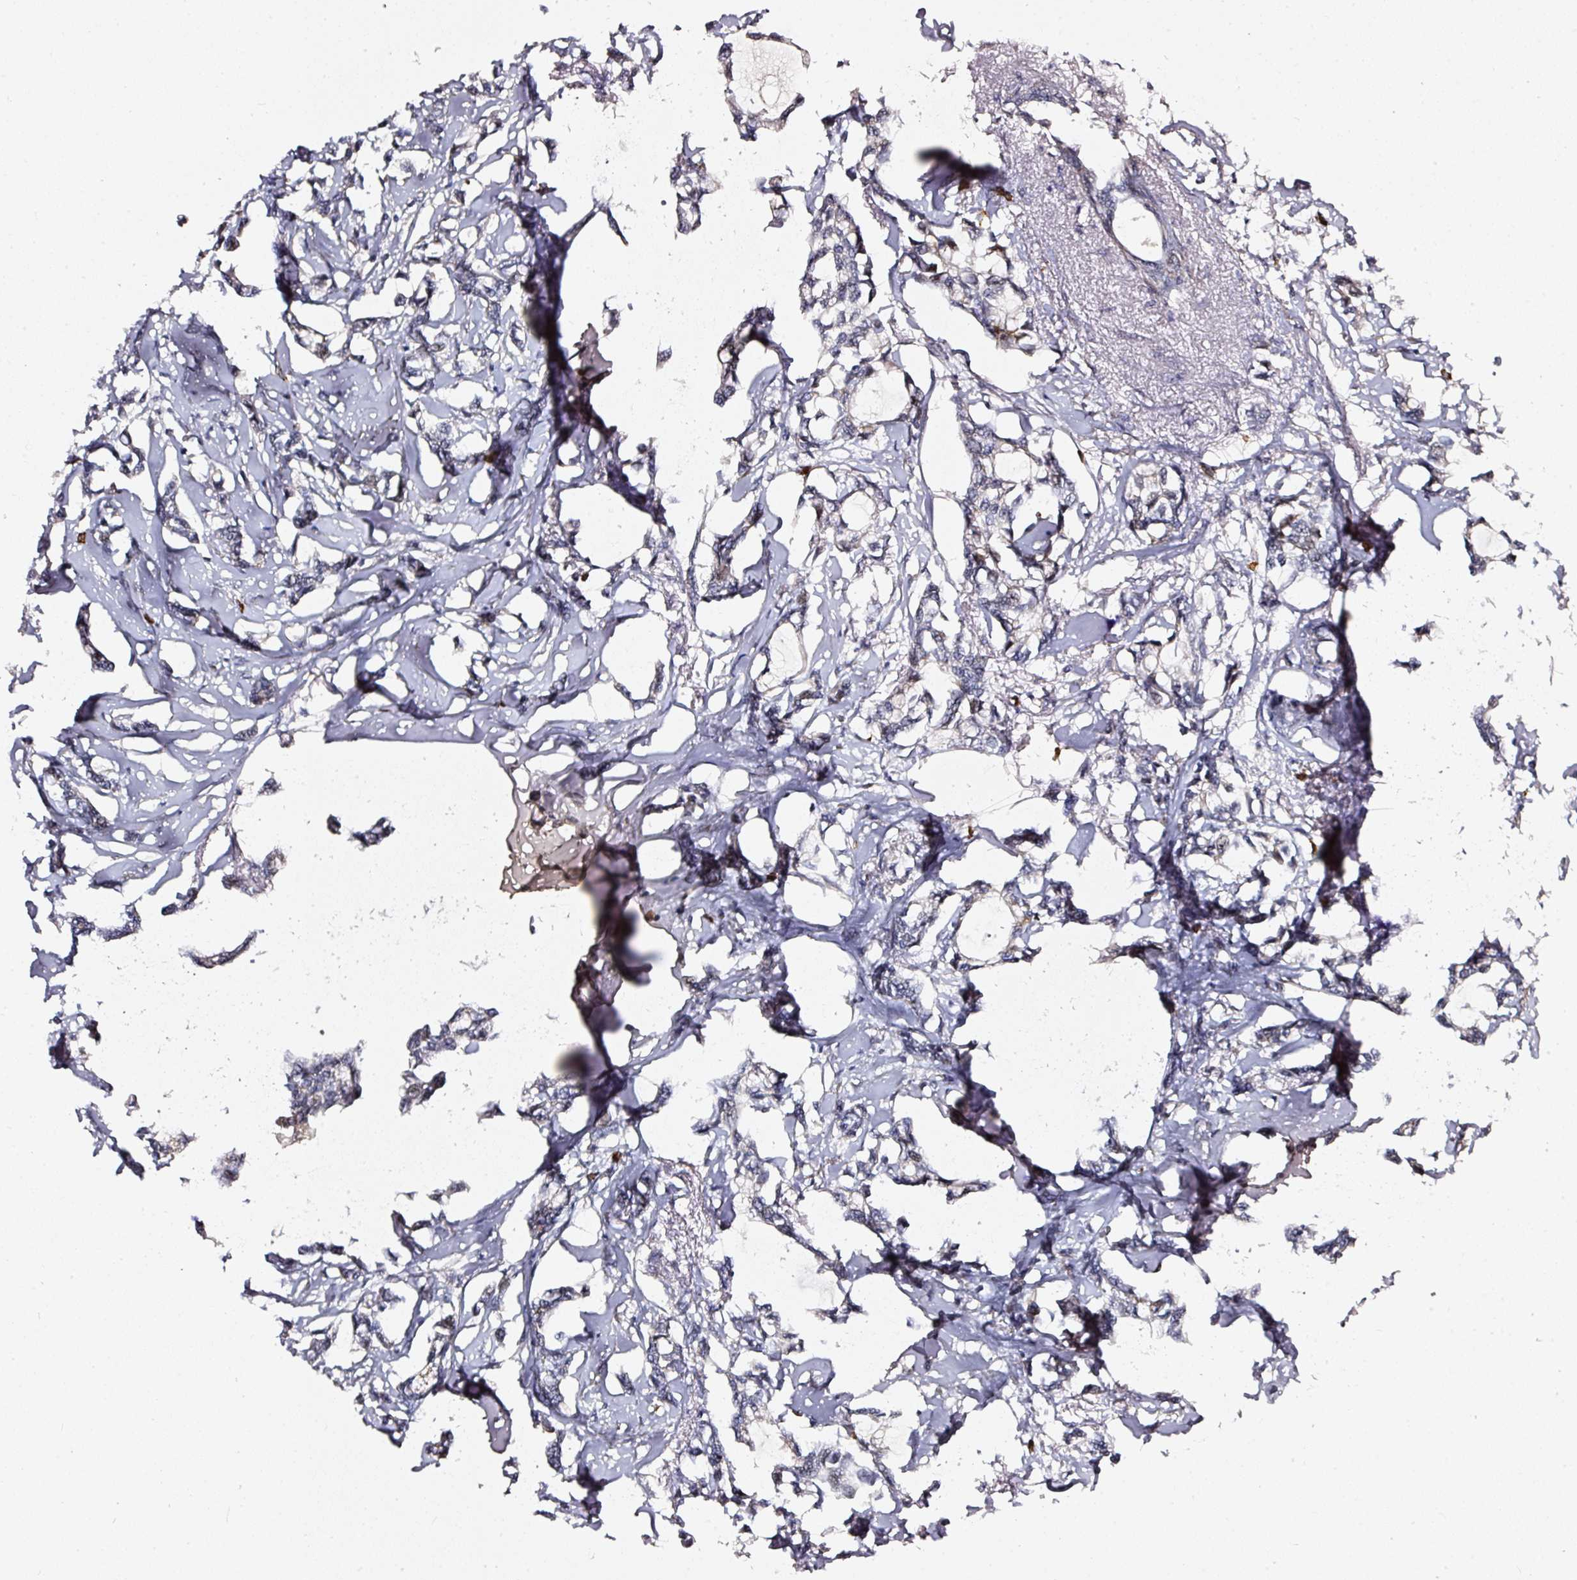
{"staining": {"intensity": "moderate", "quantity": "<25%", "location": "cytoplasmic/membranous"}, "tissue": "breast cancer", "cell_type": "Tumor cells", "image_type": "cancer", "snomed": [{"axis": "morphology", "description": "Duct carcinoma"}, {"axis": "topography", "description": "Breast"}], "caption": "Breast cancer (infiltrating ductal carcinoma) stained with DAB (3,3'-diaminobenzidine) immunohistochemistry displays low levels of moderate cytoplasmic/membranous positivity in about <25% of tumor cells. (Brightfield microscopy of DAB IHC at high magnification).", "gene": "MXRA8", "patient": {"sex": "female", "age": 73}}